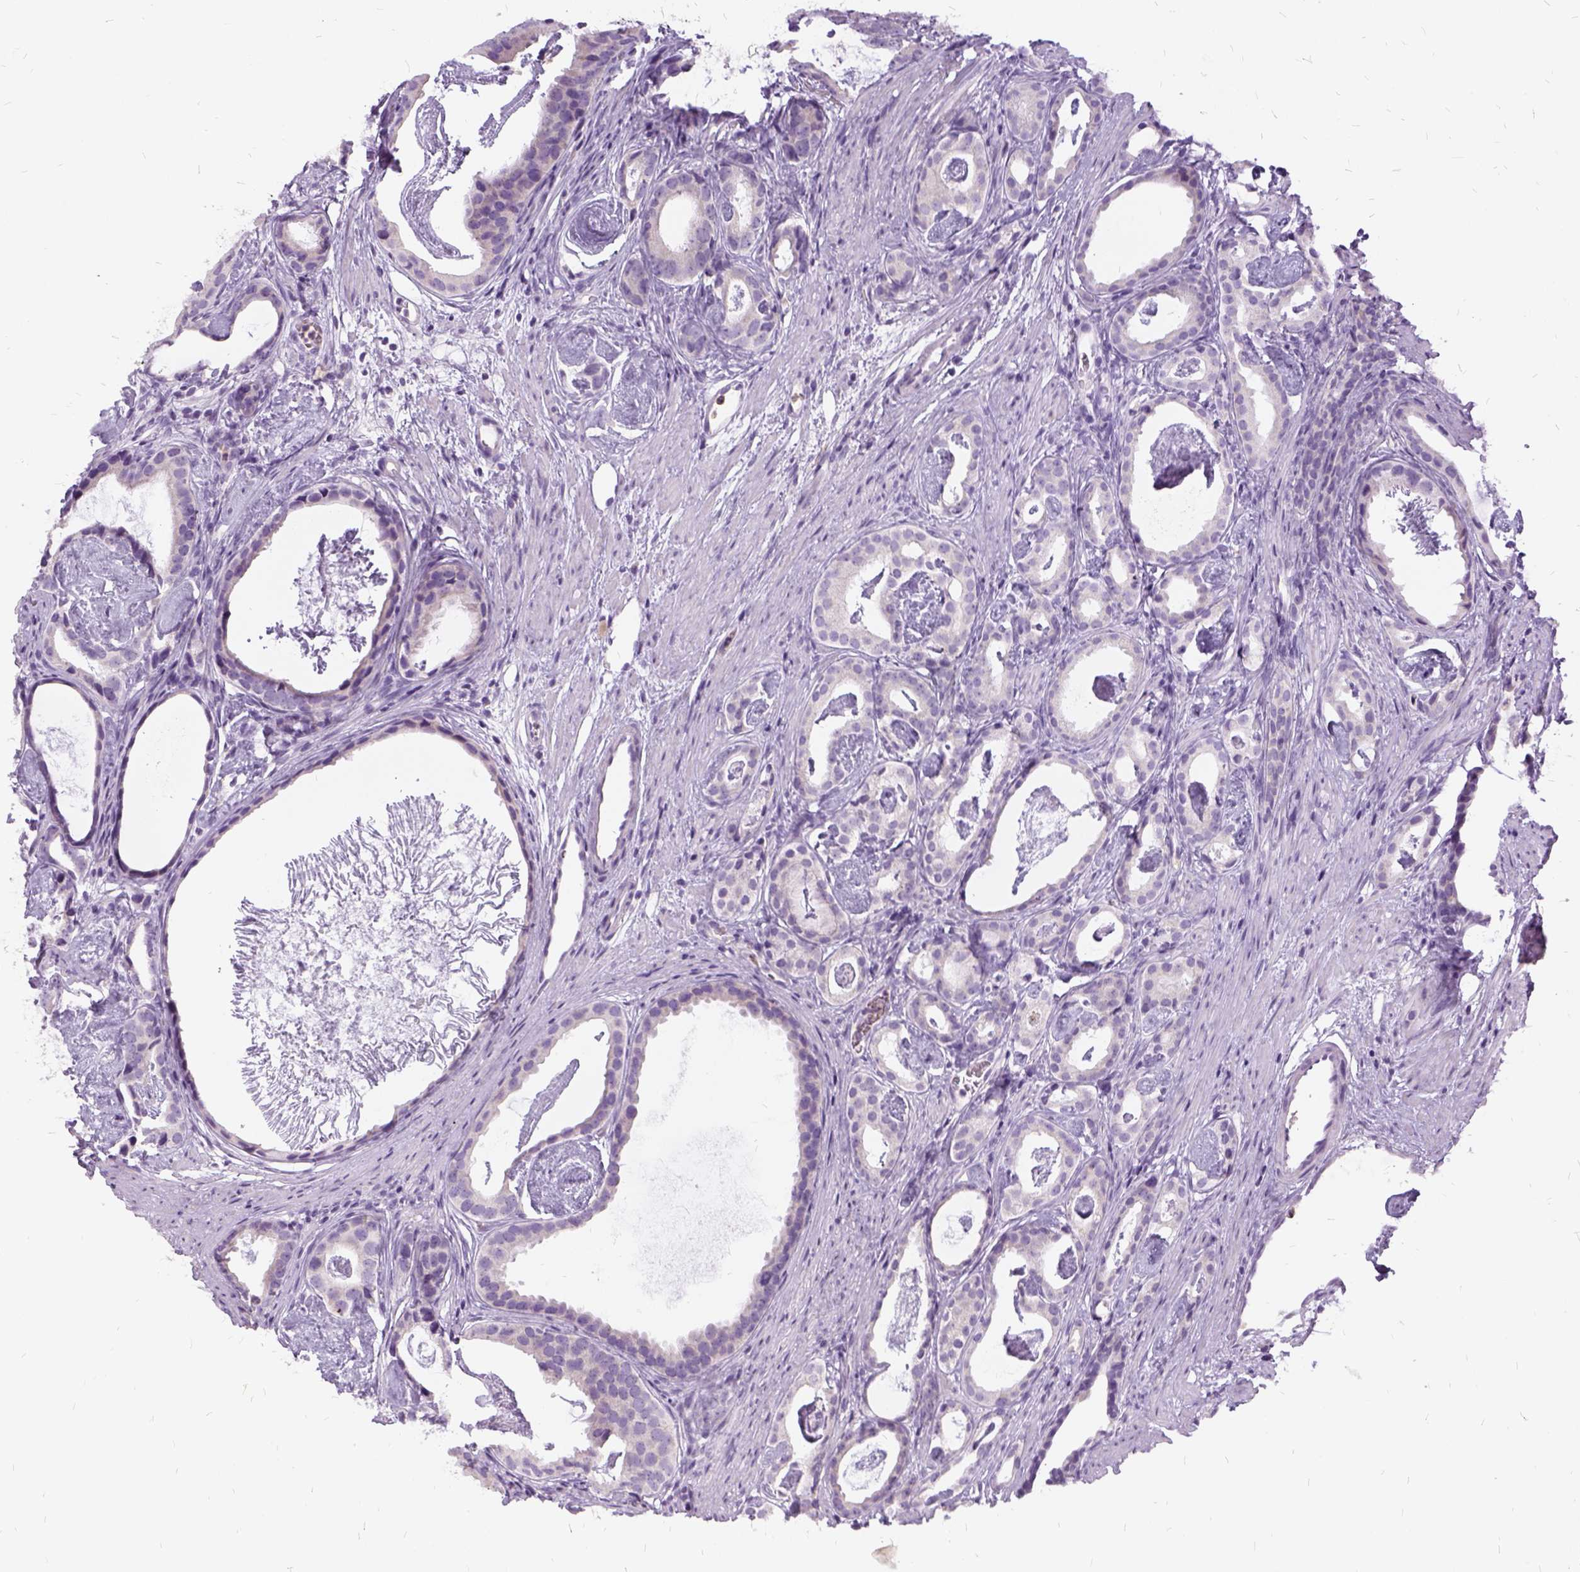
{"staining": {"intensity": "negative", "quantity": "none", "location": "none"}, "tissue": "prostate cancer", "cell_type": "Tumor cells", "image_type": "cancer", "snomed": [{"axis": "morphology", "description": "Adenocarcinoma, Low grade"}, {"axis": "topography", "description": "Prostate and seminal vesicle, NOS"}], "caption": "There is no significant staining in tumor cells of prostate cancer (adenocarcinoma (low-grade)).", "gene": "FDX1", "patient": {"sex": "male", "age": 71}}